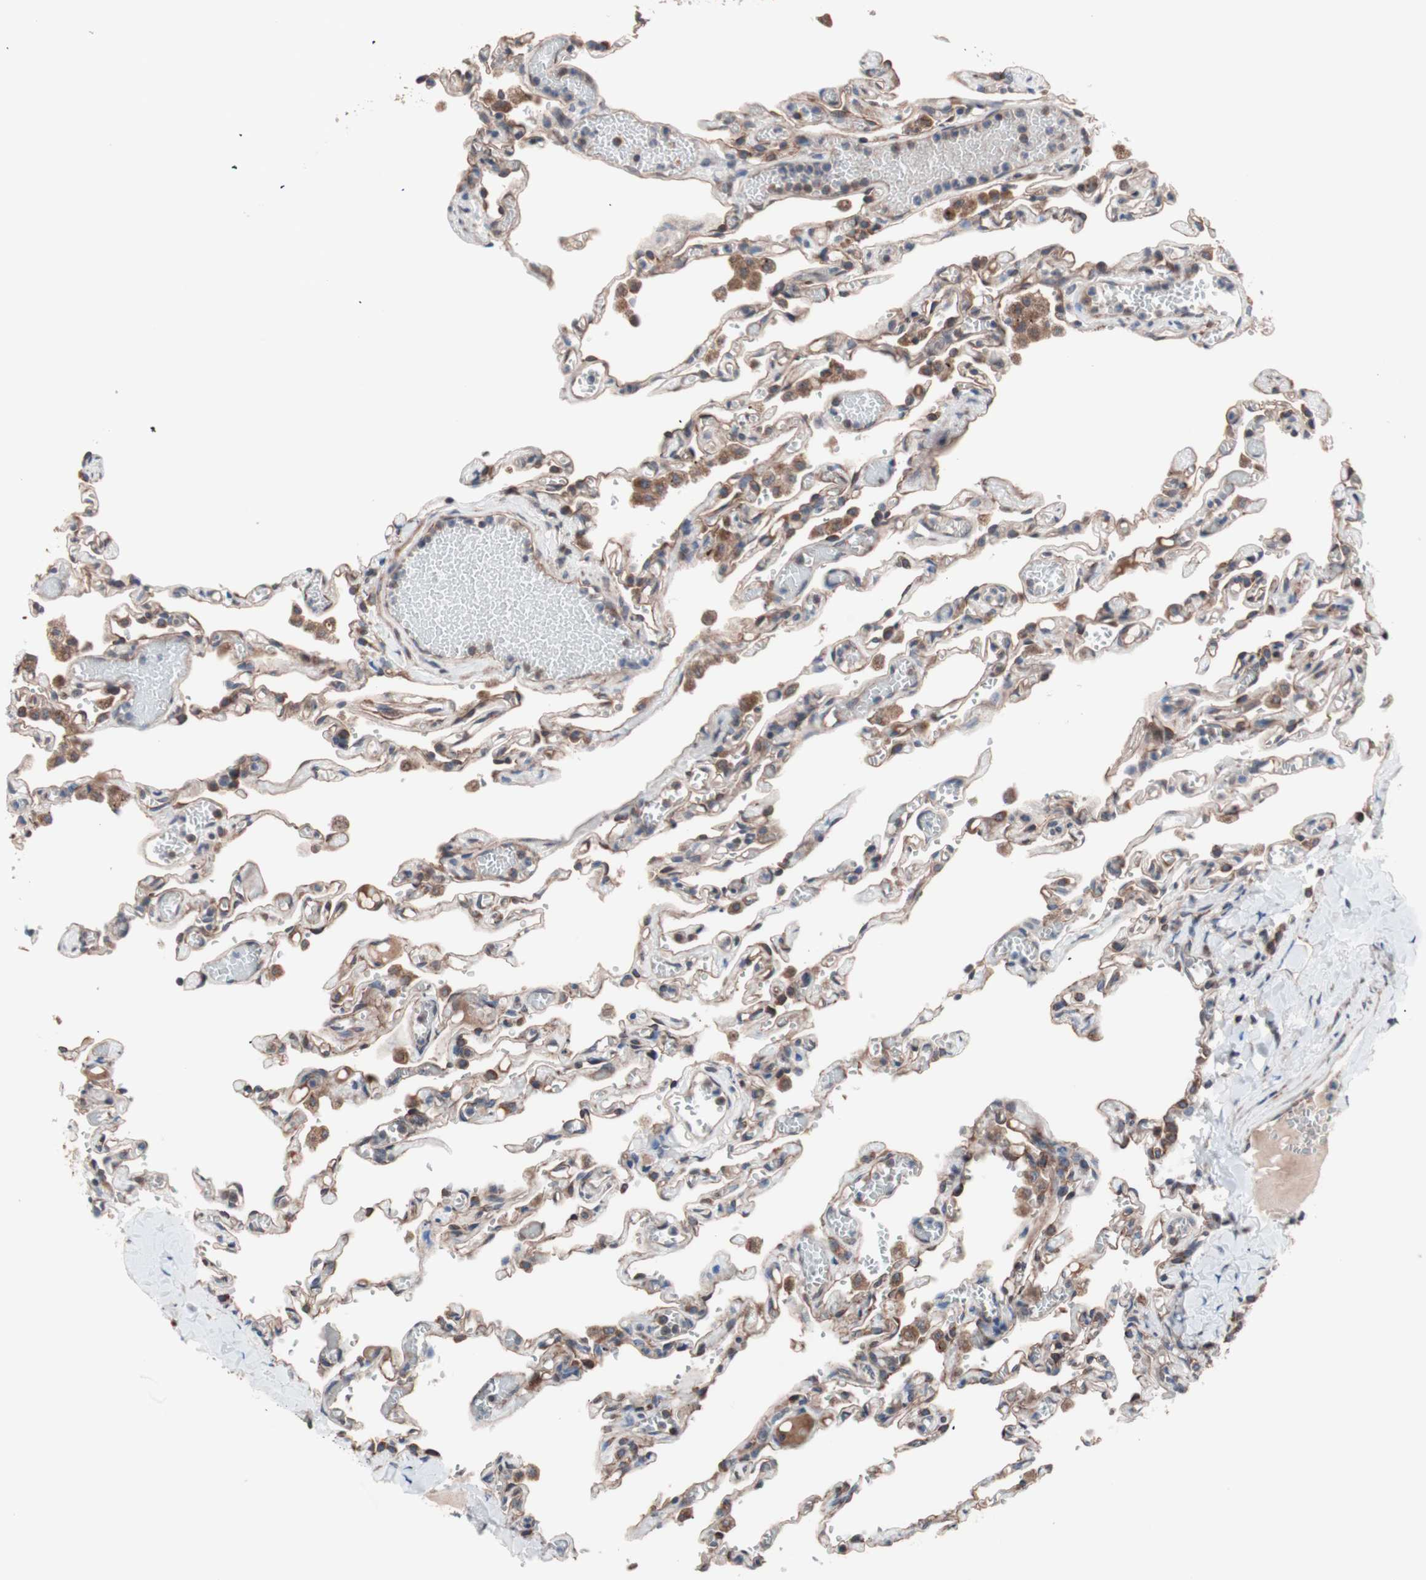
{"staining": {"intensity": "moderate", "quantity": ">75%", "location": "cytoplasmic/membranous"}, "tissue": "lung", "cell_type": "Alveolar cells", "image_type": "normal", "snomed": [{"axis": "morphology", "description": "Normal tissue, NOS"}, {"axis": "topography", "description": "Lung"}], "caption": "Protein expression analysis of benign lung exhibits moderate cytoplasmic/membranous positivity in approximately >75% of alveolar cells. (DAB (3,3'-diaminobenzidine) IHC, brown staining for protein, blue staining for nuclei).", "gene": "CTTNBP2NL", "patient": {"sex": "male", "age": 21}}